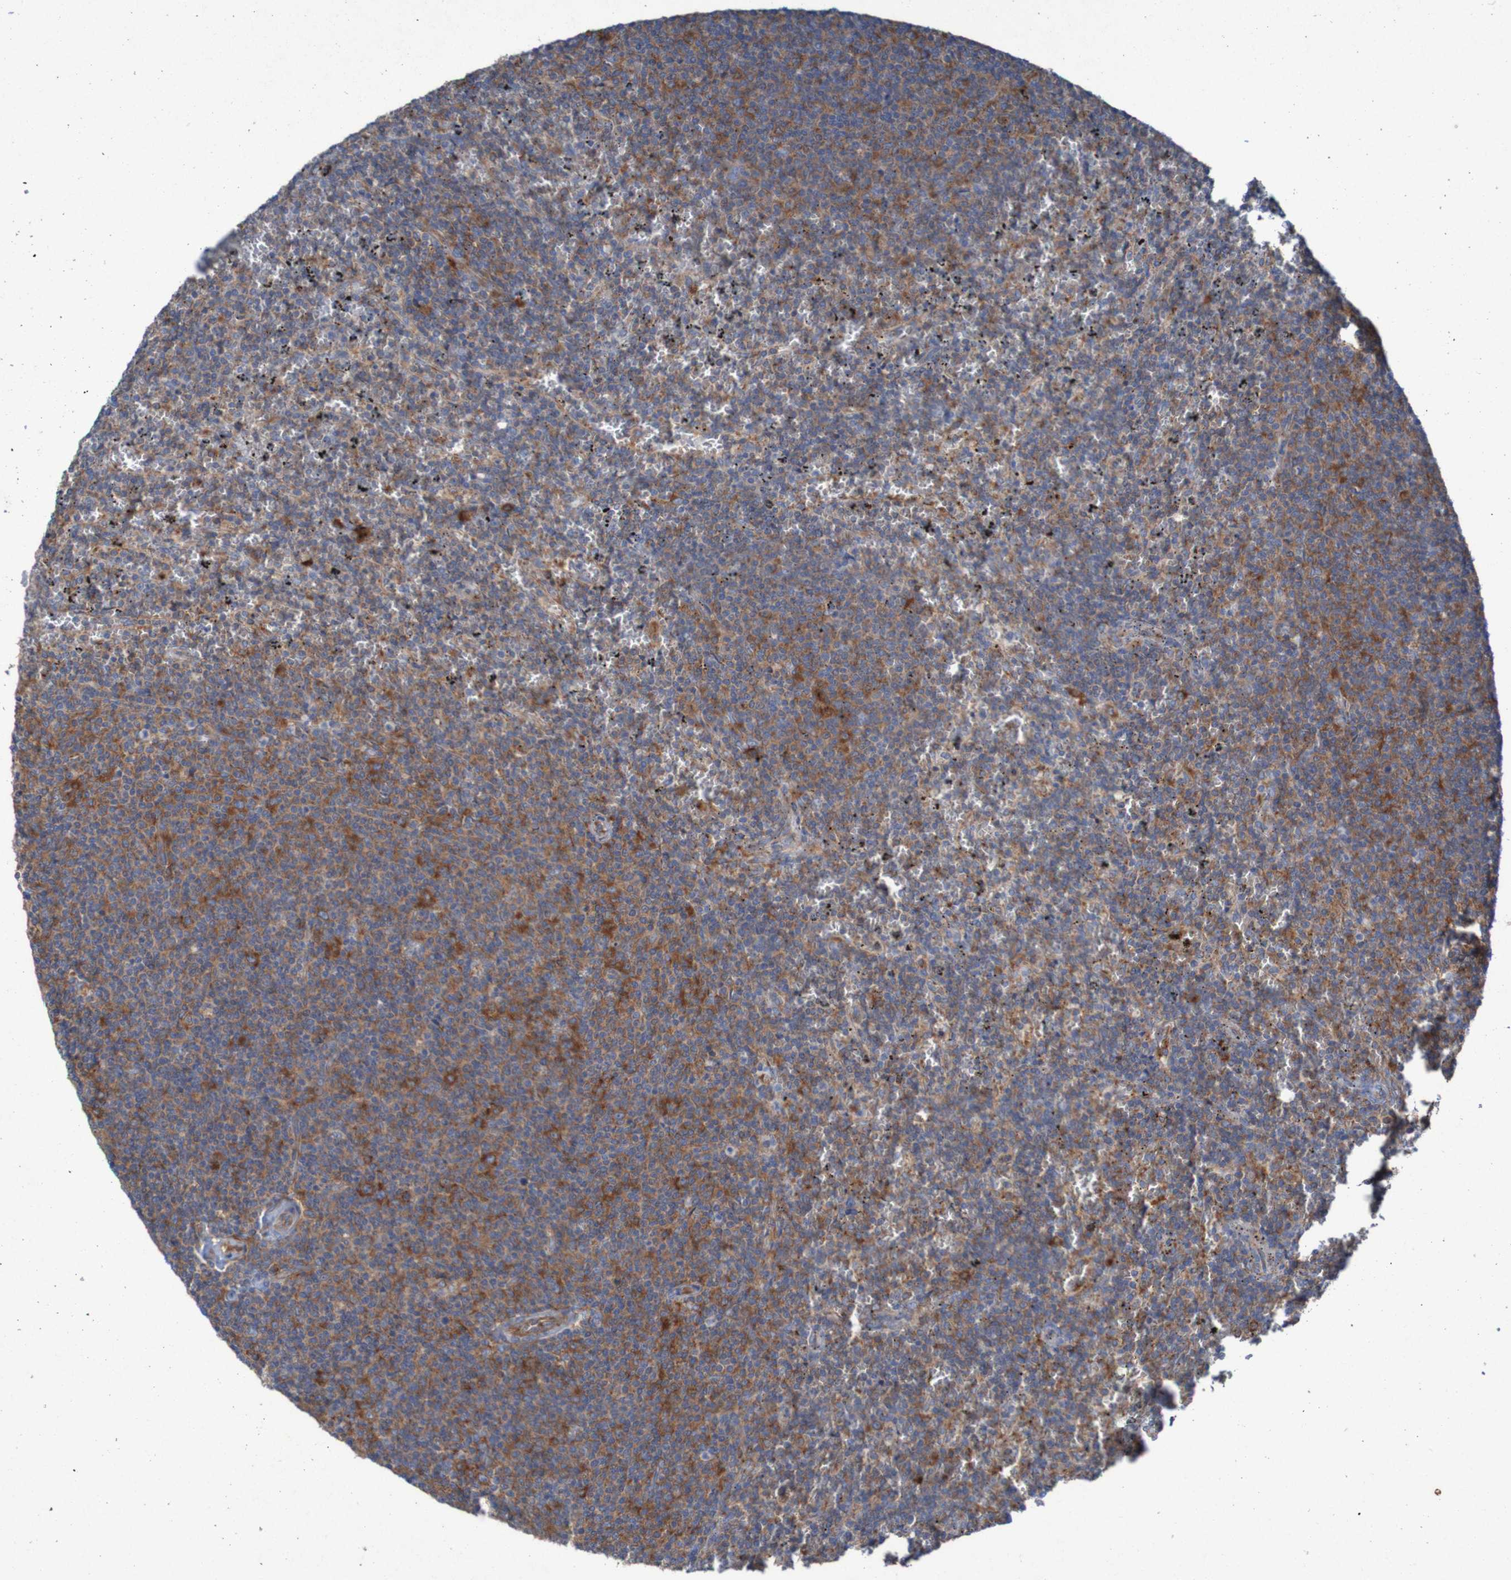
{"staining": {"intensity": "moderate", "quantity": "25%-75%", "location": "cytoplasmic/membranous"}, "tissue": "lymphoma", "cell_type": "Tumor cells", "image_type": "cancer", "snomed": [{"axis": "morphology", "description": "Malignant lymphoma, non-Hodgkin's type, Low grade"}, {"axis": "topography", "description": "Spleen"}], "caption": "The photomicrograph shows a brown stain indicating the presence of a protein in the cytoplasmic/membranous of tumor cells in lymphoma.", "gene": "RPL10", "patient": {"sex": "female", "age": 50}}